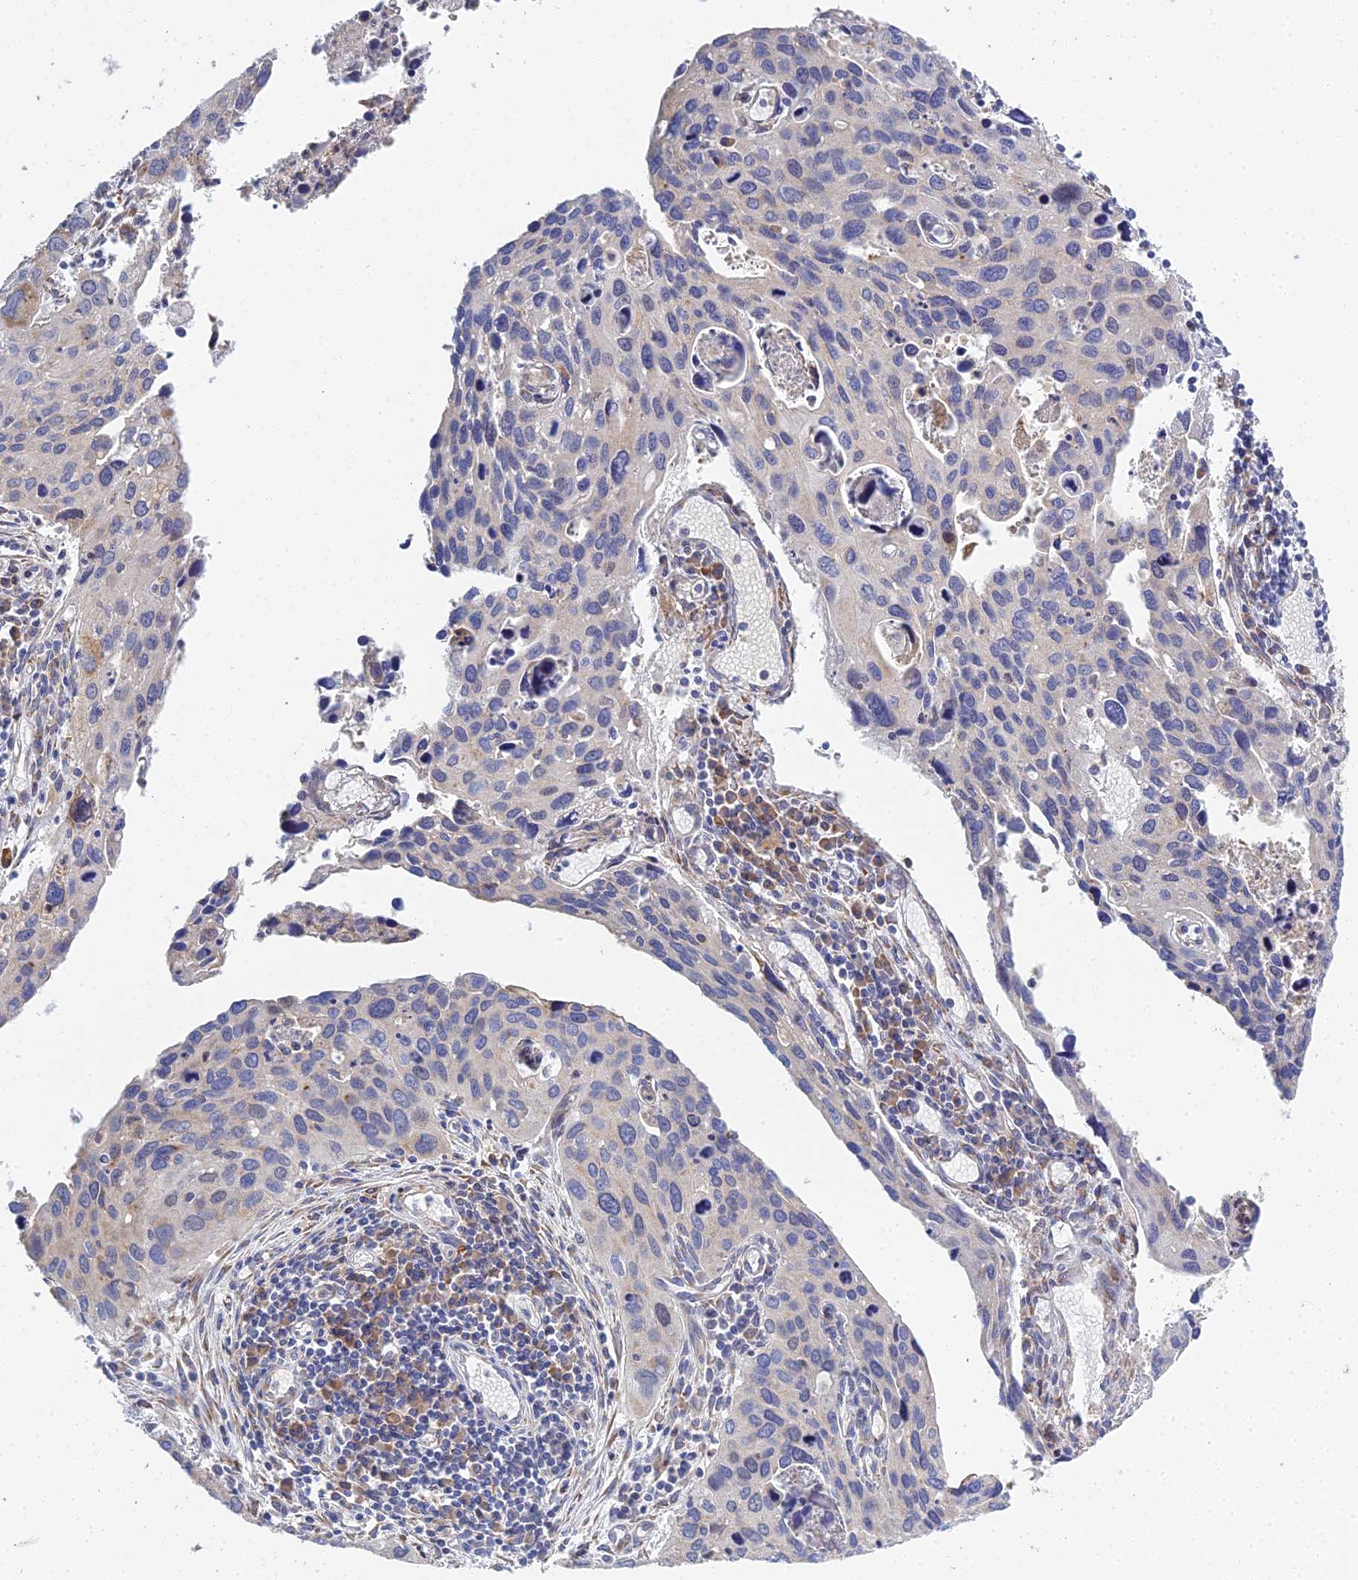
{"staining": {"intensity": "moderate", "quantity": "<25%", "location": "cytoplasmic/membranous"}, "tissue": "cervical cancer", "cell_type": "Tumor cells", "image_type": "cancer", "snomed": [{"axis": "morphology", "description": "Squamous cell carcinoma, NOS"}, {"axis": "topography", "description": "Cervix"}], "caption": "Protein staining displays moderate cytoplasmic/membranous expression in about <25% of tumor cells in cervical cancer.", "gene": "TRAPPC6A", "patient": {"sex": "female", "age": 55}}